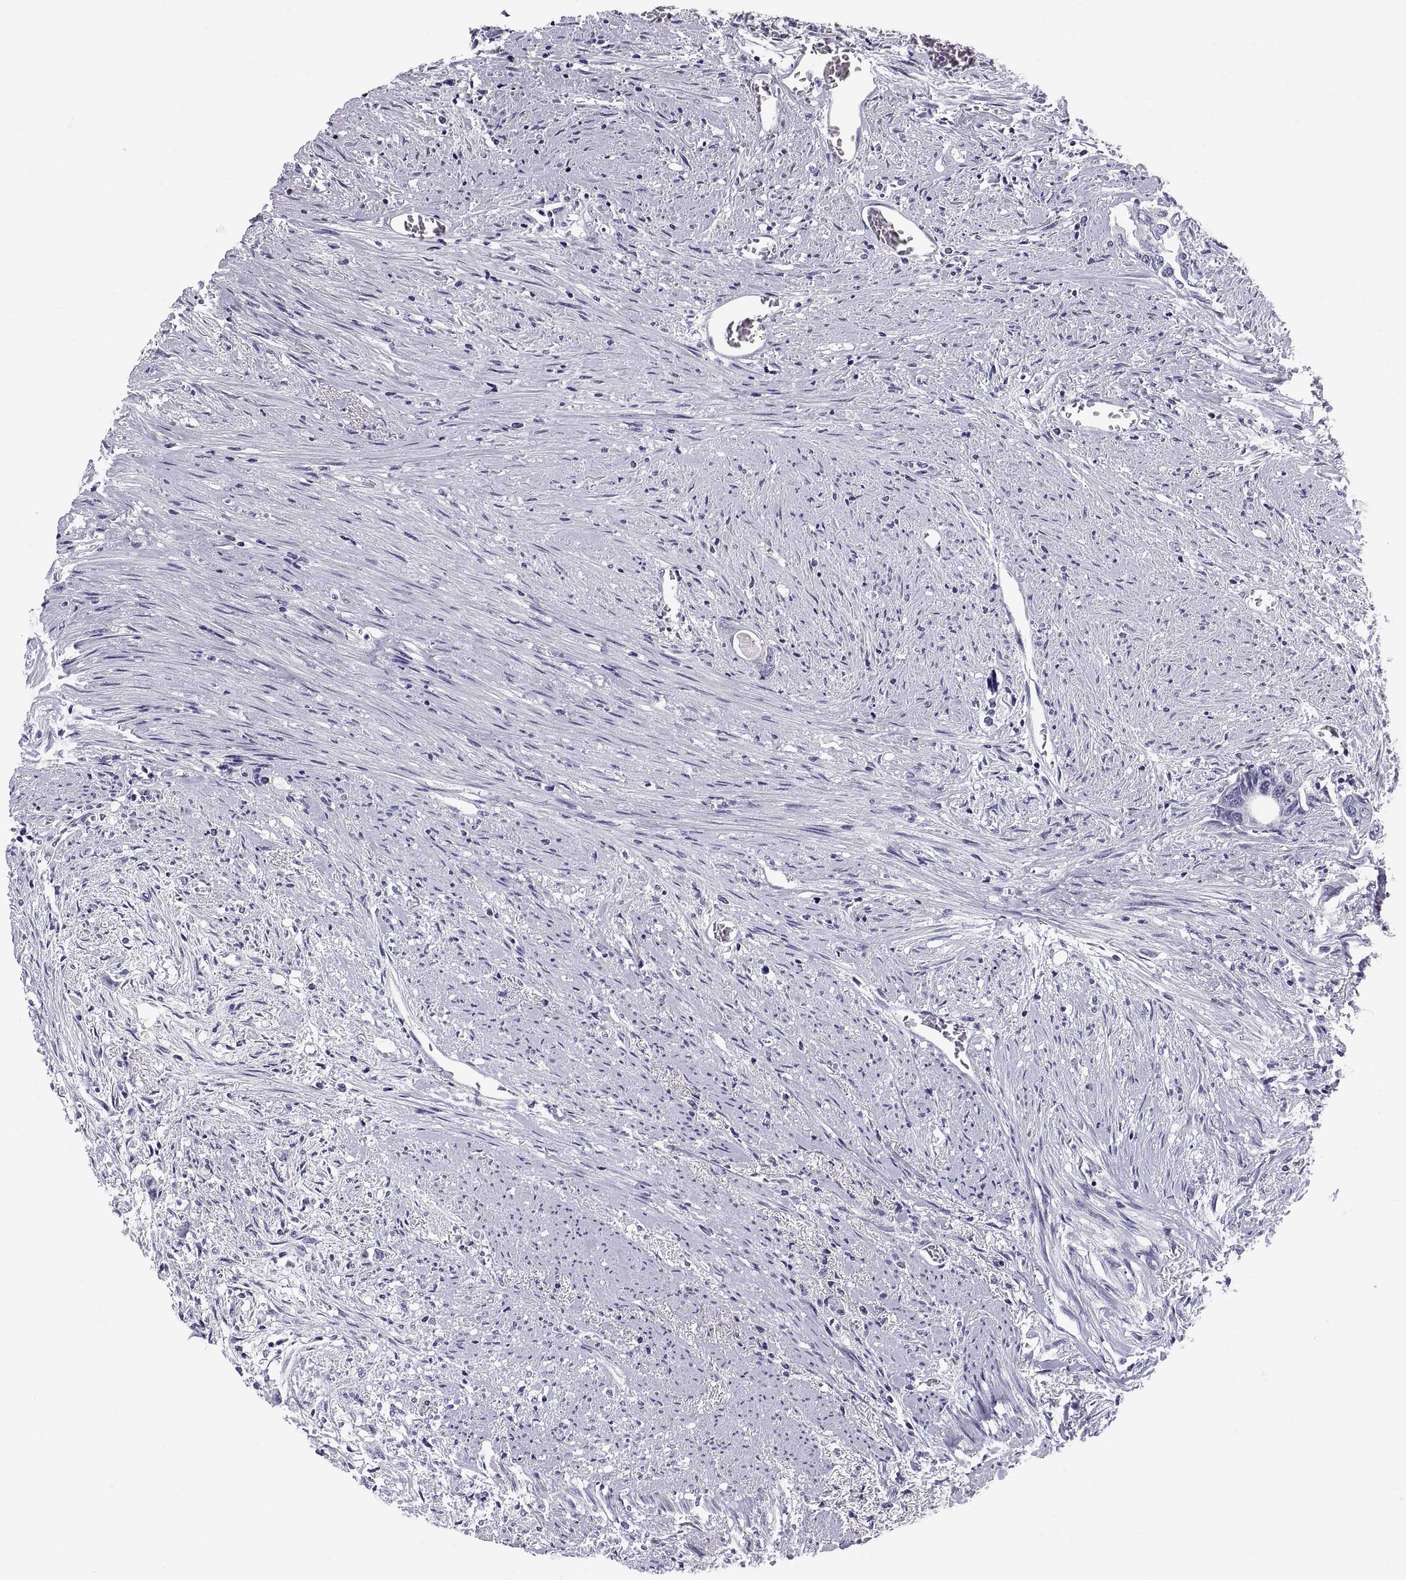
{"staining": {"intensity": "negative", "quantity": "none", "location": "none"}, "tissue": "colorectal cancer", "cell_type": "Tumor cells", "image_type": "cancer", "snomed": [{"axis": "morphology", "description": "Adenocarcinoma, NOS"}, {"axis": "topography", "description": "Rectum"}], "caption": "DAB (3,3'-diaminobenzidine) immunohistochemical staining of human colorectal cancer demonstrates no significant positivity in tumor cells.", "gene": "FAM170A", "patient": {"sex": "male", "age": 59}}